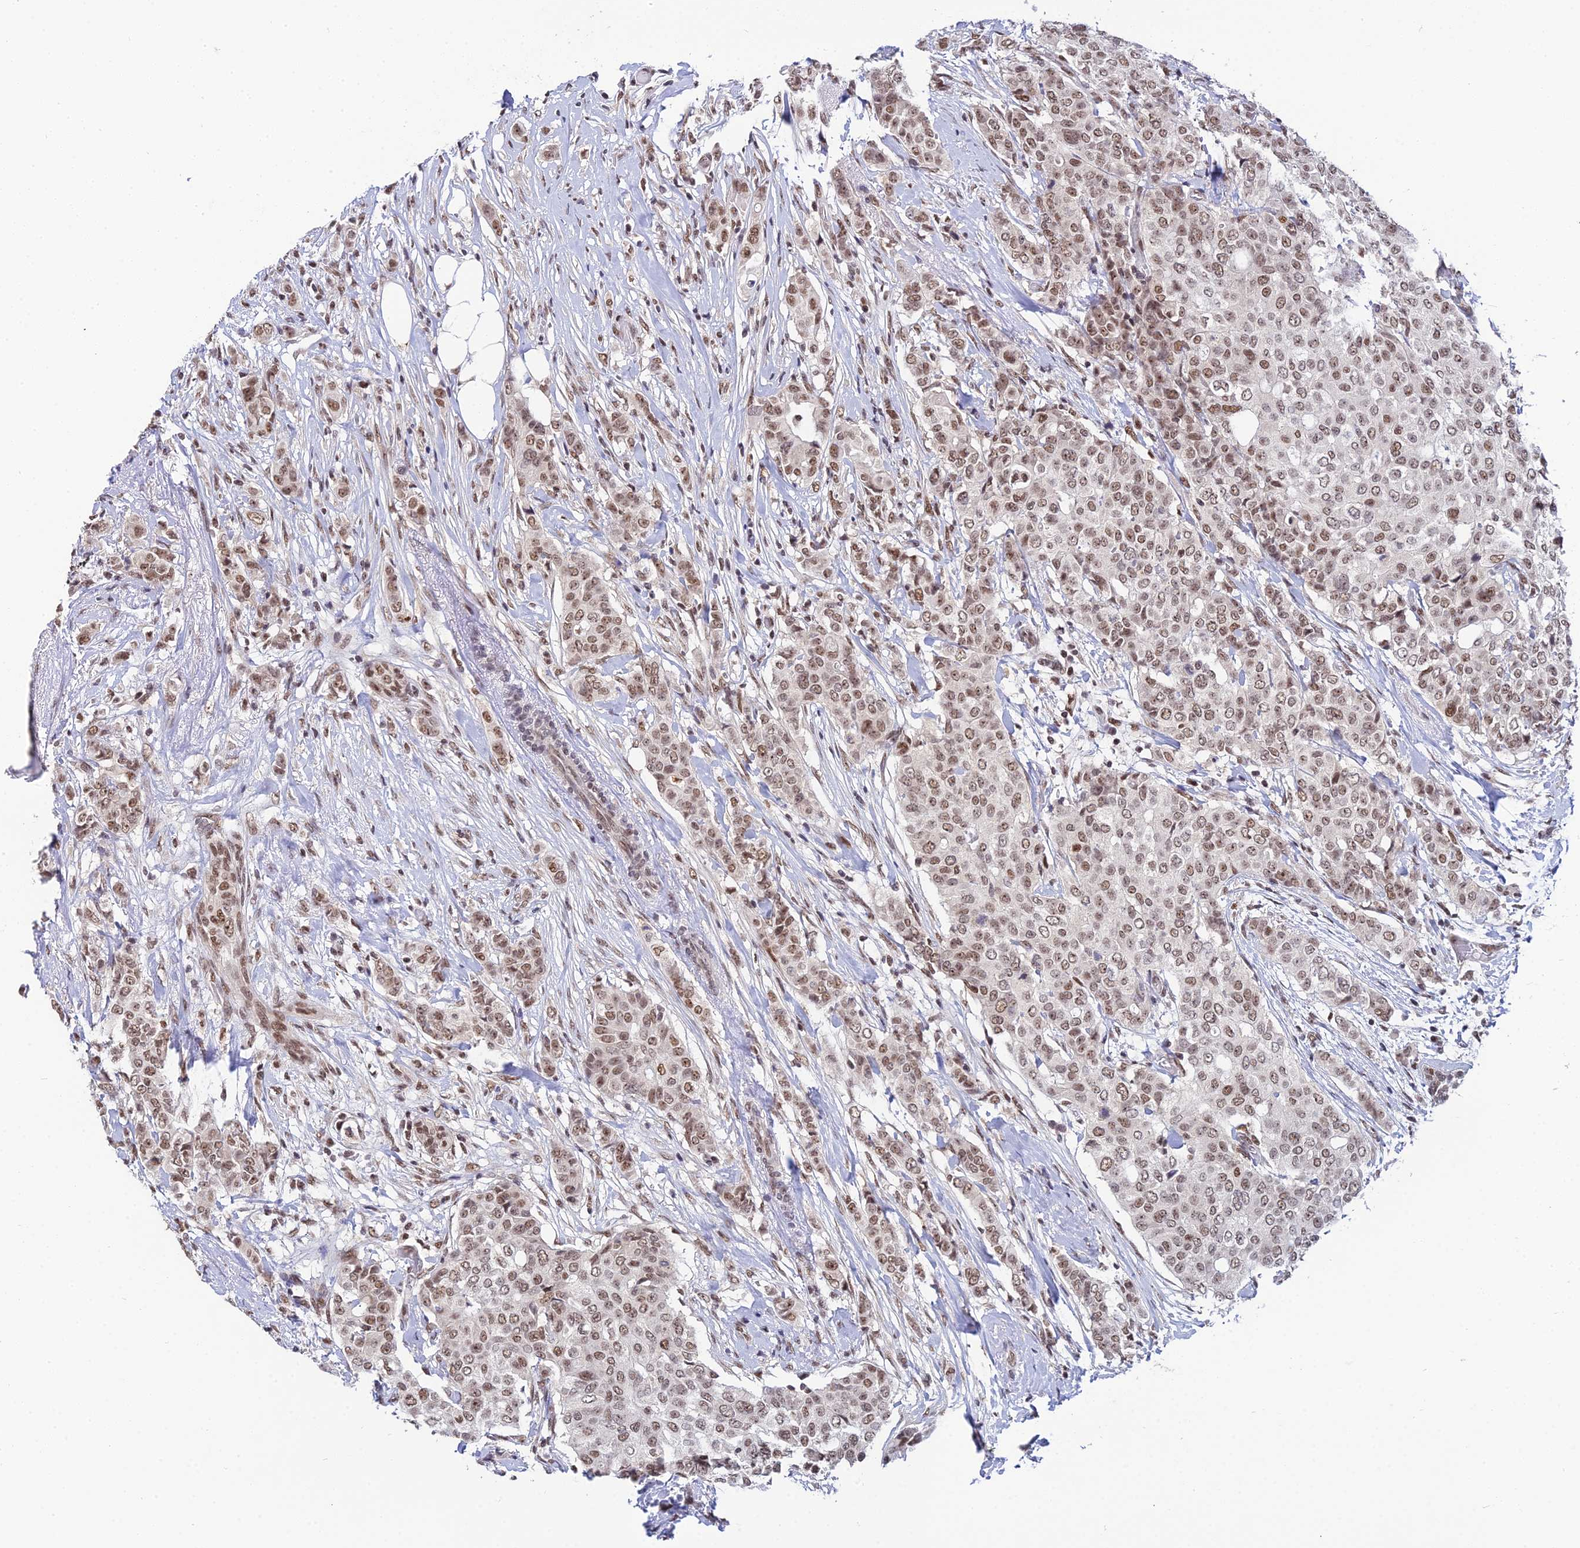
{"staining": {"intensity": "moderate", "quantity": ">75%", "location": "nuclear"}, "tissue": "breast cancer", "cell_type": "Tumor cells", "image_type": "cancer", "snomed": [{"axis": "morphology", "description": "Lobular carcinoma"}, {"axis": "topography", "description": "Breast"}], "caption": "The micrograph shows staining of breast cancer (lobular carcinoma), revealing moderate nuclear protein positivity (brown color) within tumor cells.", "gene": "EXOSC3", "patient": {"sex": "female", "age": 51}}